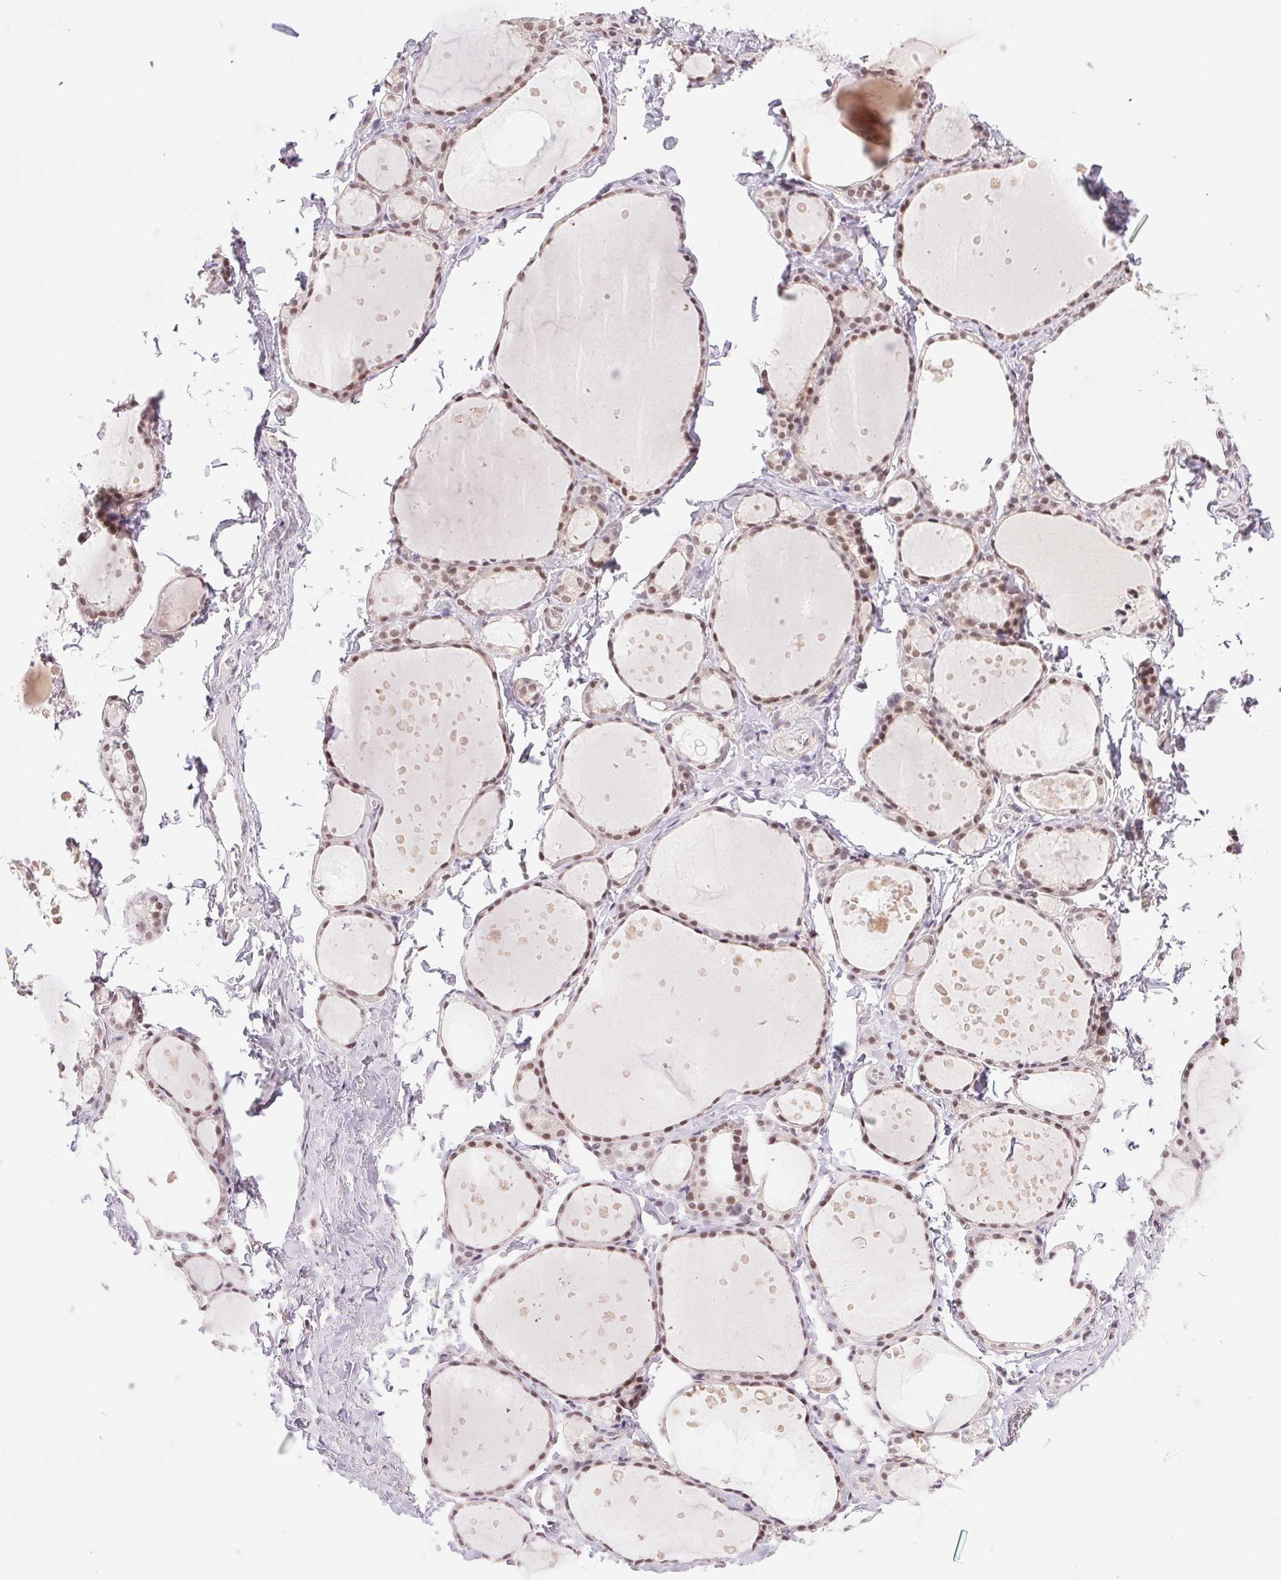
{"staining": {"intensity": "moderate", "quantity": "25%-75%", "location": "nuclear"}, "tissue": "thyroid gland", "cell_type": "Glandular cells", "image_type": "normal", "snomed": [{"axis": "morphology", "description": "Normal tissue, NOS"}, {"axis": "topography", "description": "Thyroid gland"}], "caption": "DAB (3,3'-diaminobenzidine) immunohistochemical staining of normal thyroid gland reveals moderate nuclear protein positivity in about 25%-75% of glandular cells.", "gene": "PRPF18", "patient": {"sex": "male", "age": 68}}